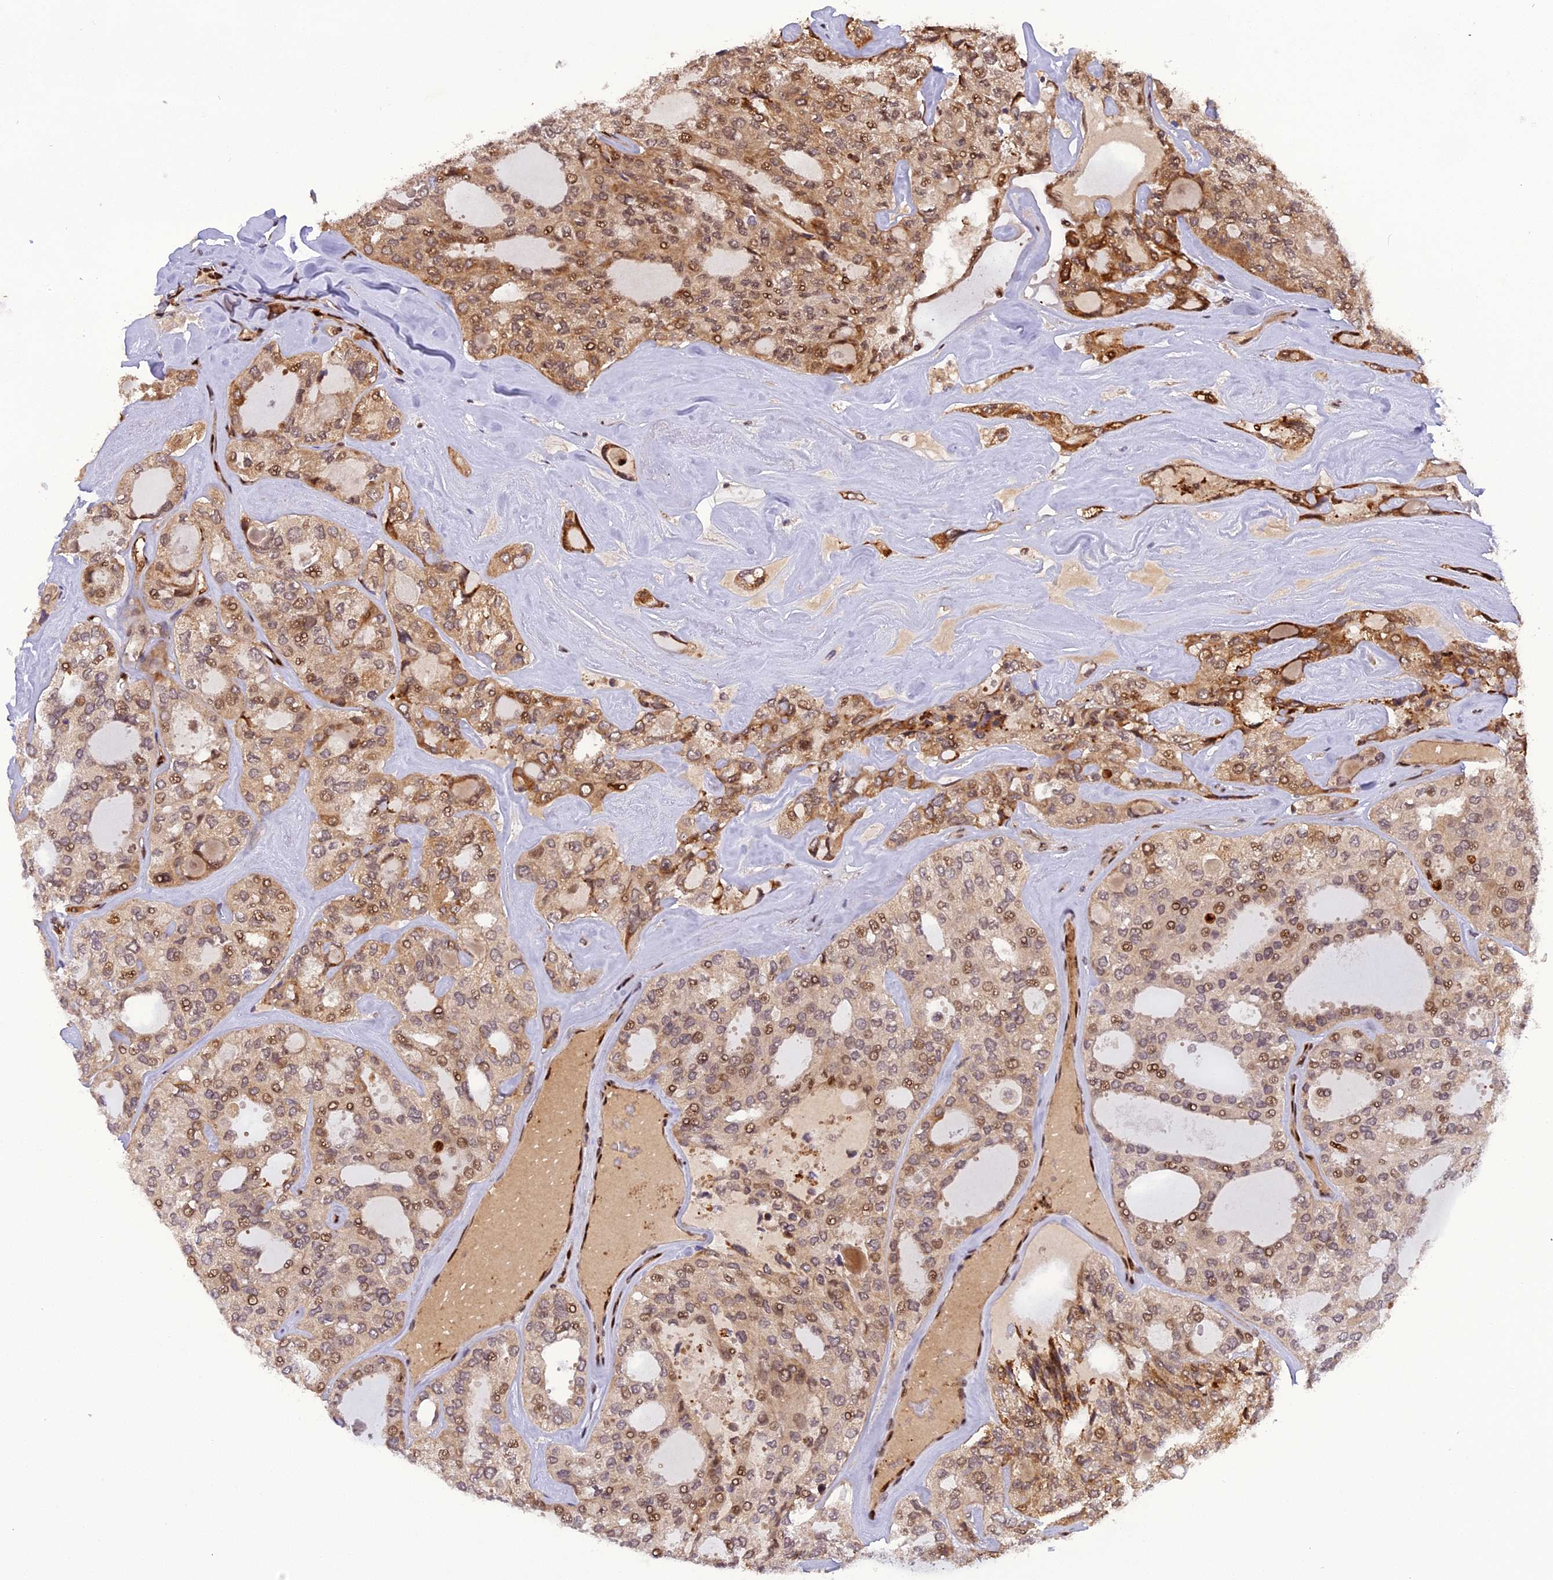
{"staining": {"intensity": "moderate", "quantity": ">75%", "location": "cytoplasmic/membranous,nuclear"}, "tissue": "thyroid cancer", "cell_type": "Tumor cells", "image_type": "cancer", "snomed": [{"axis": "morphology", "description": "Follicular adenoma carcinoma, NOS"}, {"axis": "topography", "description": "Thyroid gland"}], "caption": "Protein expression analysis of human thyroid cancer (follicular adenoma carcinoma) reveals moderate cytoplasmic/membranous and nuclear staining in about >75% of tumor cells.", "gene": "MICALL1", "patient": {"sex": "male", "age": 75}}